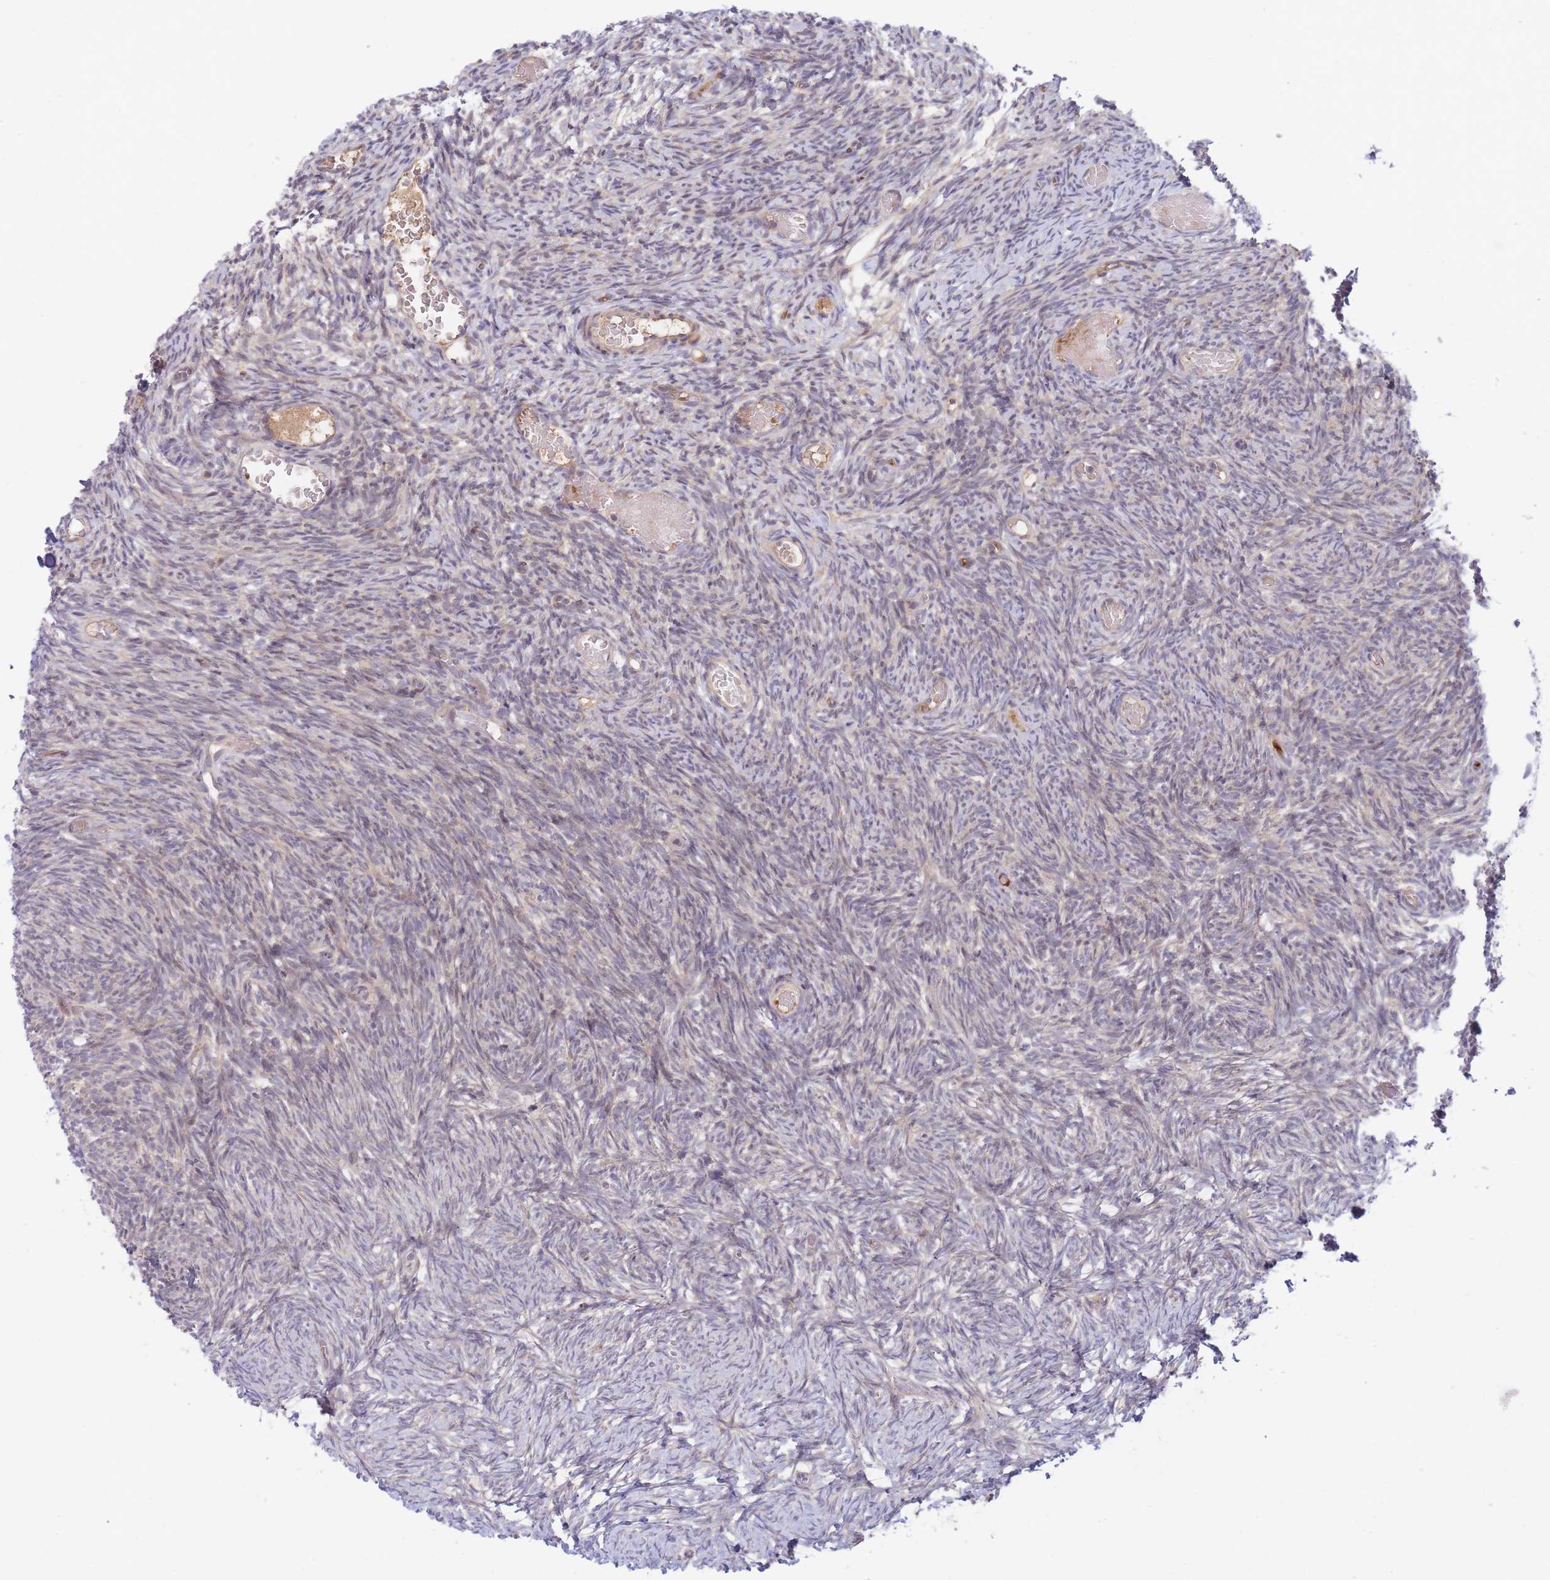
{"staining": {"intensity": "negative", "quantity": "none", "location": "none"}, "tissue": "ovary", "cell_type": "Ovarian stroma cells", "image_type": "normal", "snomed": [{"axis": "morphology", "description": "Normal tissue, NOS"}, {"axis": "topography", "description": "Ovary"}], "caption": "Ovary was stained to show a protein in brown. There is no significant positivity in ovarian stroma cells. (DAB (3,3'-diaminobenzidine) immunohistochemistry visualized using brightfield microscopy, high magnification).", "gene": "APOL4", "patient": {"sex": "female", "age": 39}}